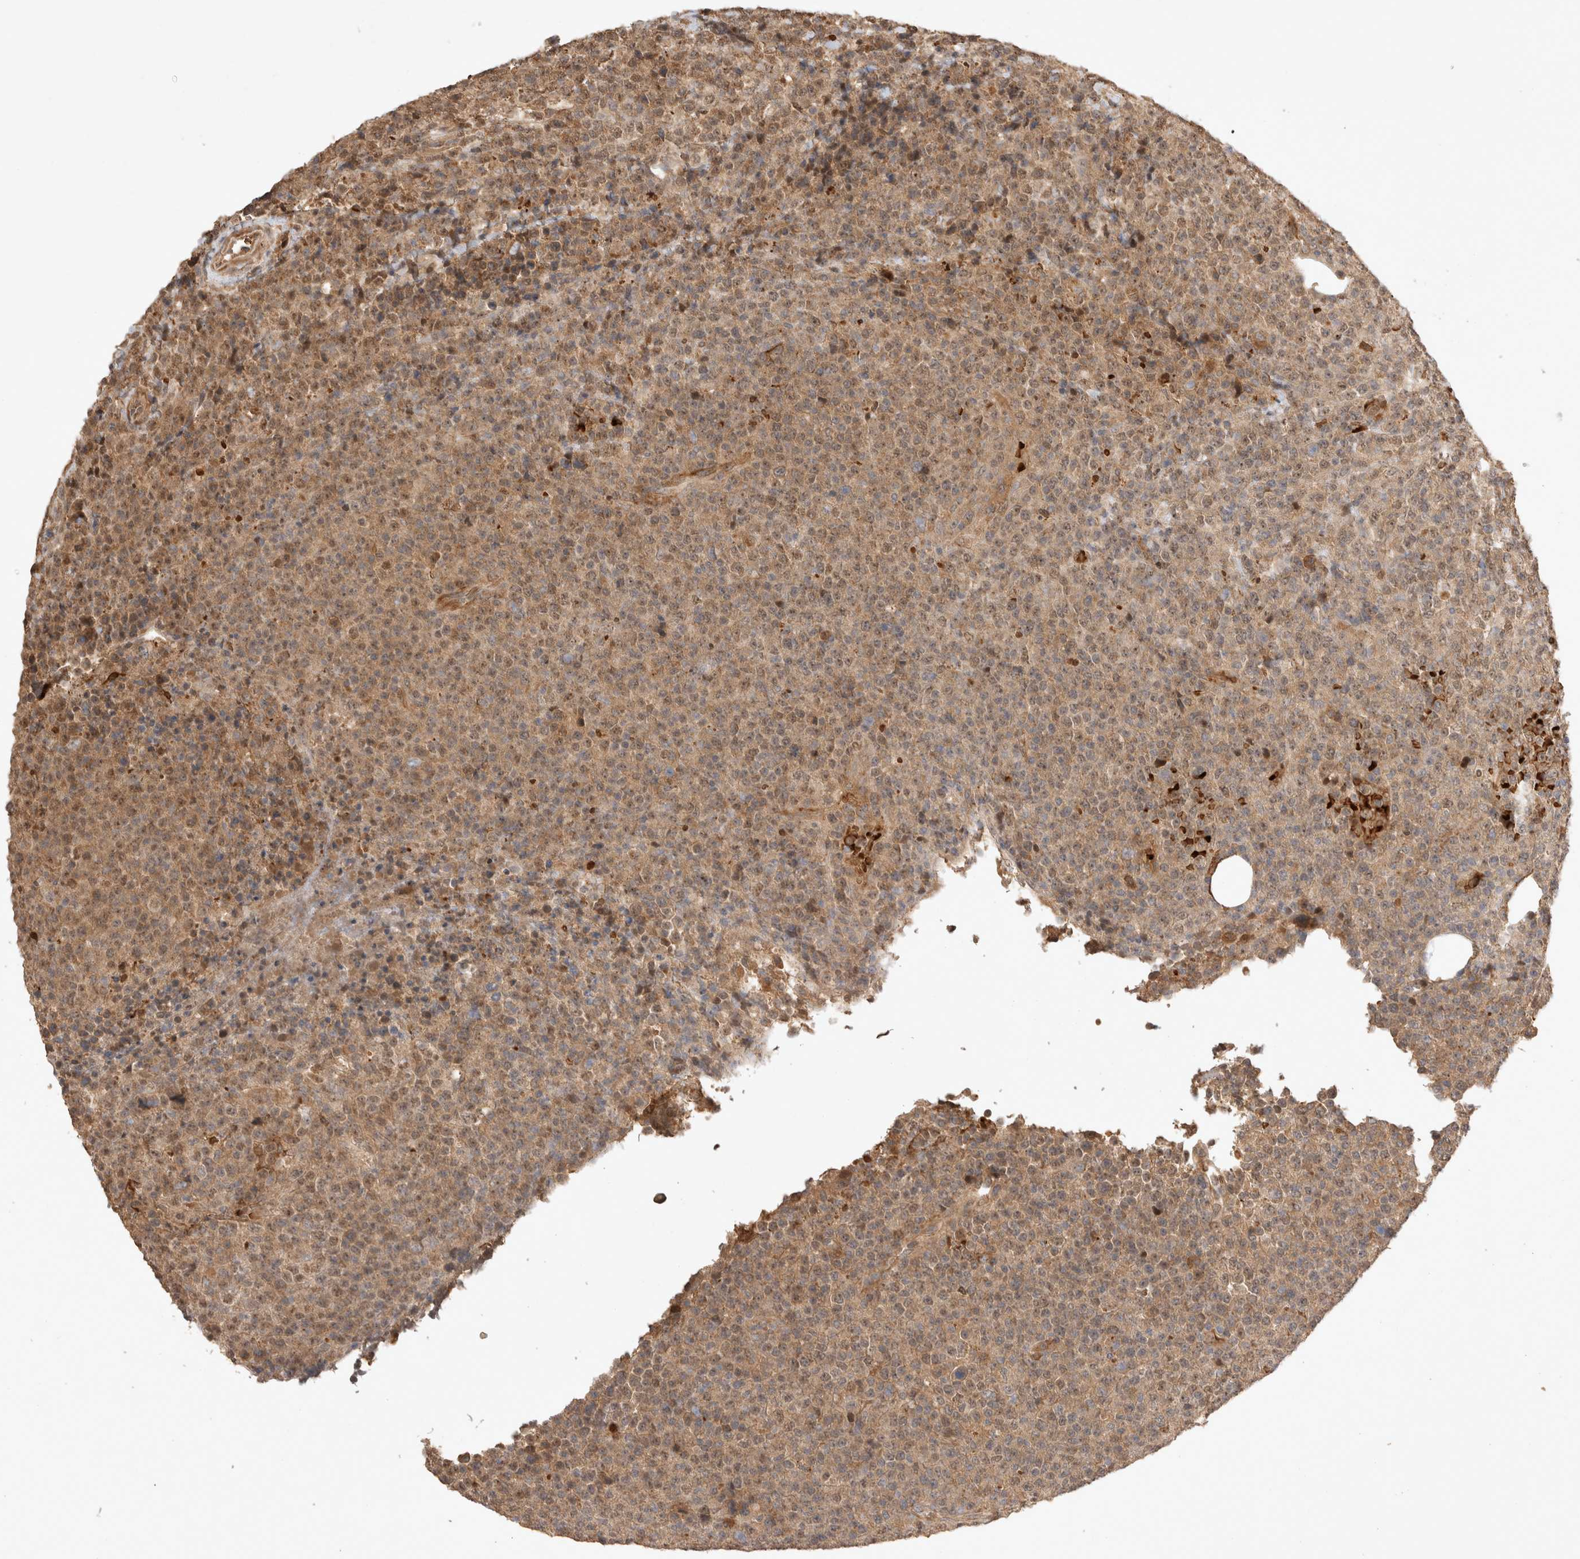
{"staining": {"intensity": "weak", "quantity": ">75%", "location": "cytoplasmic/membranous,nuclear"}, "tissue": "lymphoma", "cell_type": "Tumor cells", "image_type": "cancer", "snomed": [{"axis": "morphology", "description": "Malignant lymphoma, non-Hodgkin's type, High grade"}, {"axis": "topography", "description": "Lymph node"}], "caption": "Immunohistochemistry of lymphoma shows low levels of weak cytoplasmic/membranous and nuclear positivity in approximately >75% of tumor cells.", "gene": "FAM221A", "patient": {"sex": "male", "age": 13}}